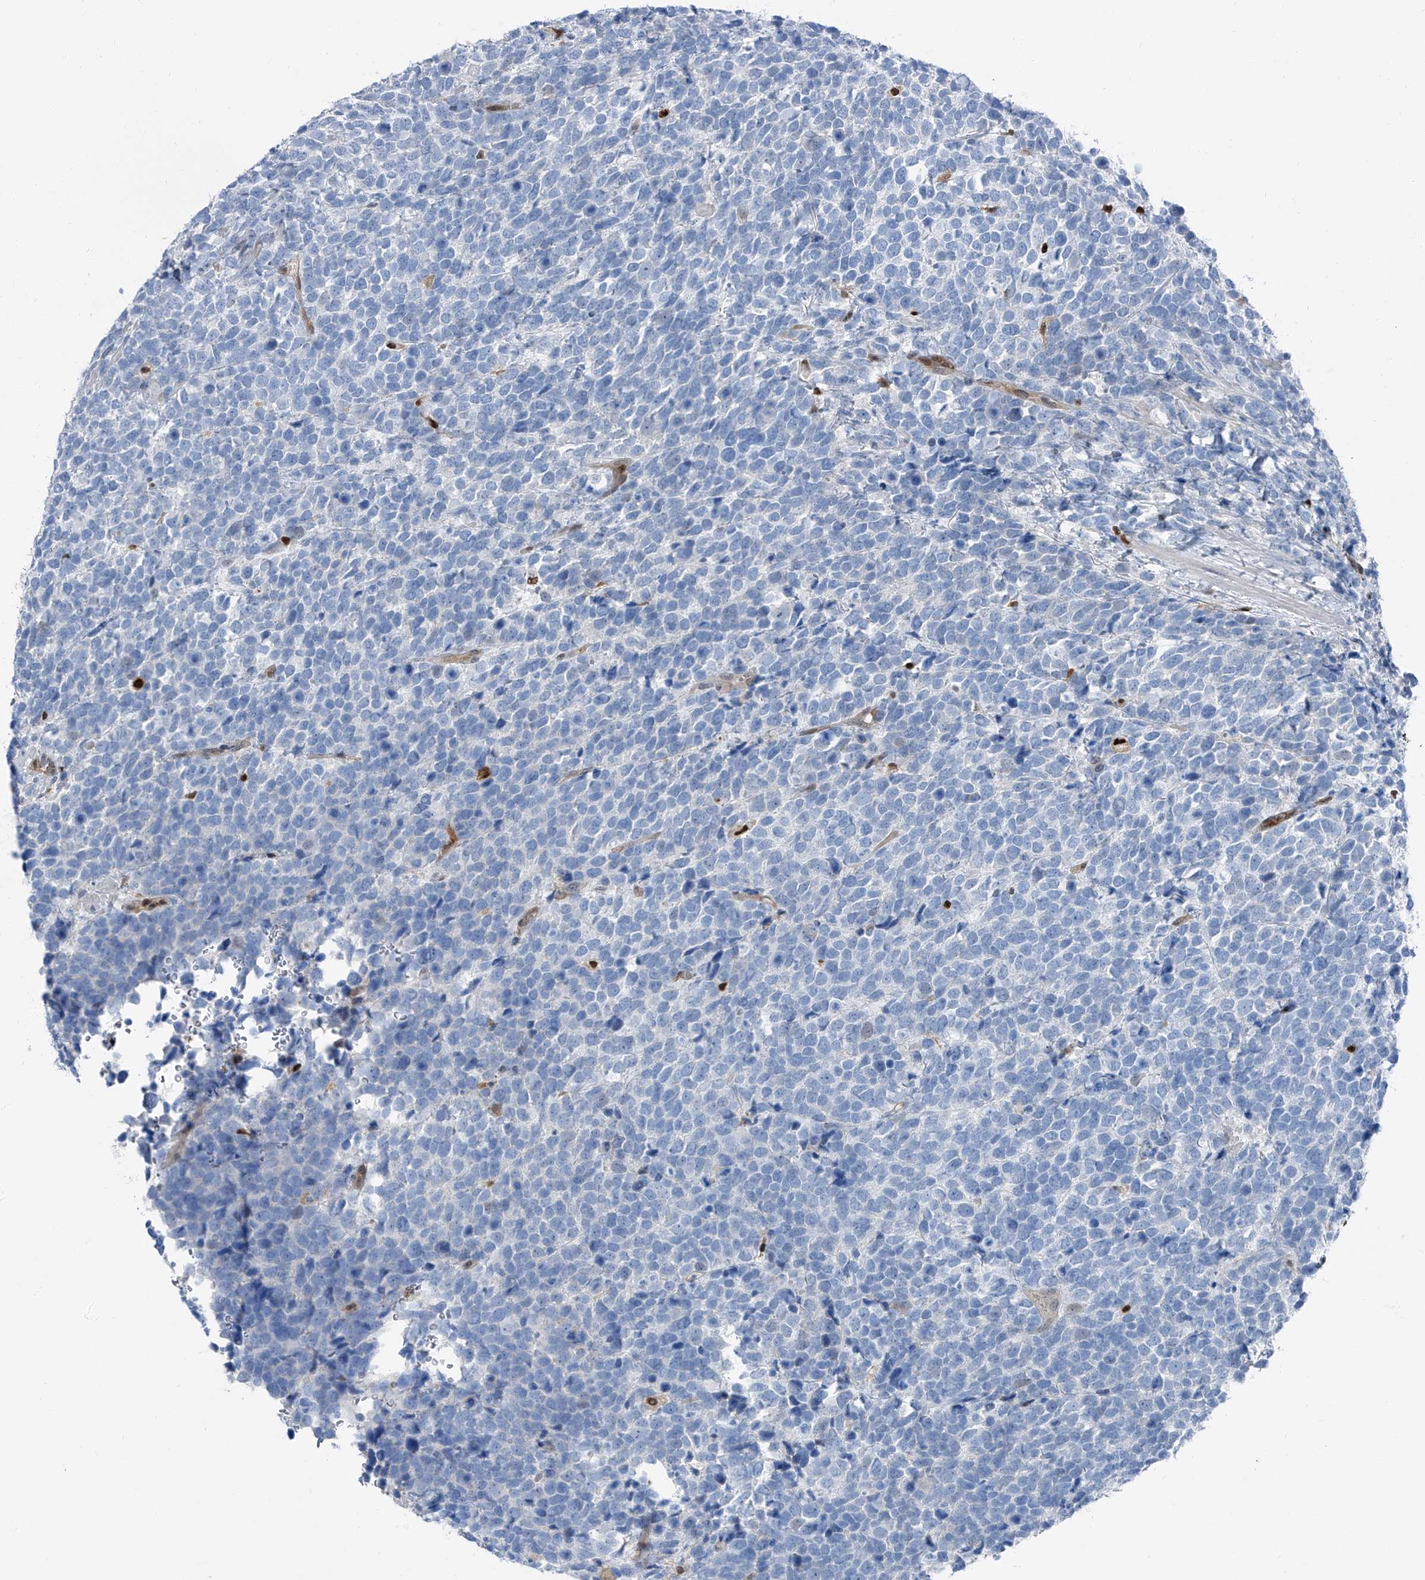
{"staining": {"intensity": "negative", "quantity": "none", "location": "none"}, "tissue": "urothelial cancer", "cell_type": "Tumor cells", "image_type": "cancer", "snomed": [{"axis": "morphology", "description": "Urothelial carcinoma, High grade"}, {"axis": "topography", "description": "Urinary bladder"}], "caption": "Tumor cells show no significant protein staining in urothelial cancer. (IHC, brightfield microscopy, high magnification).", "gene": "PSMB10", "patient": {"sex": "female", "age": 82}}